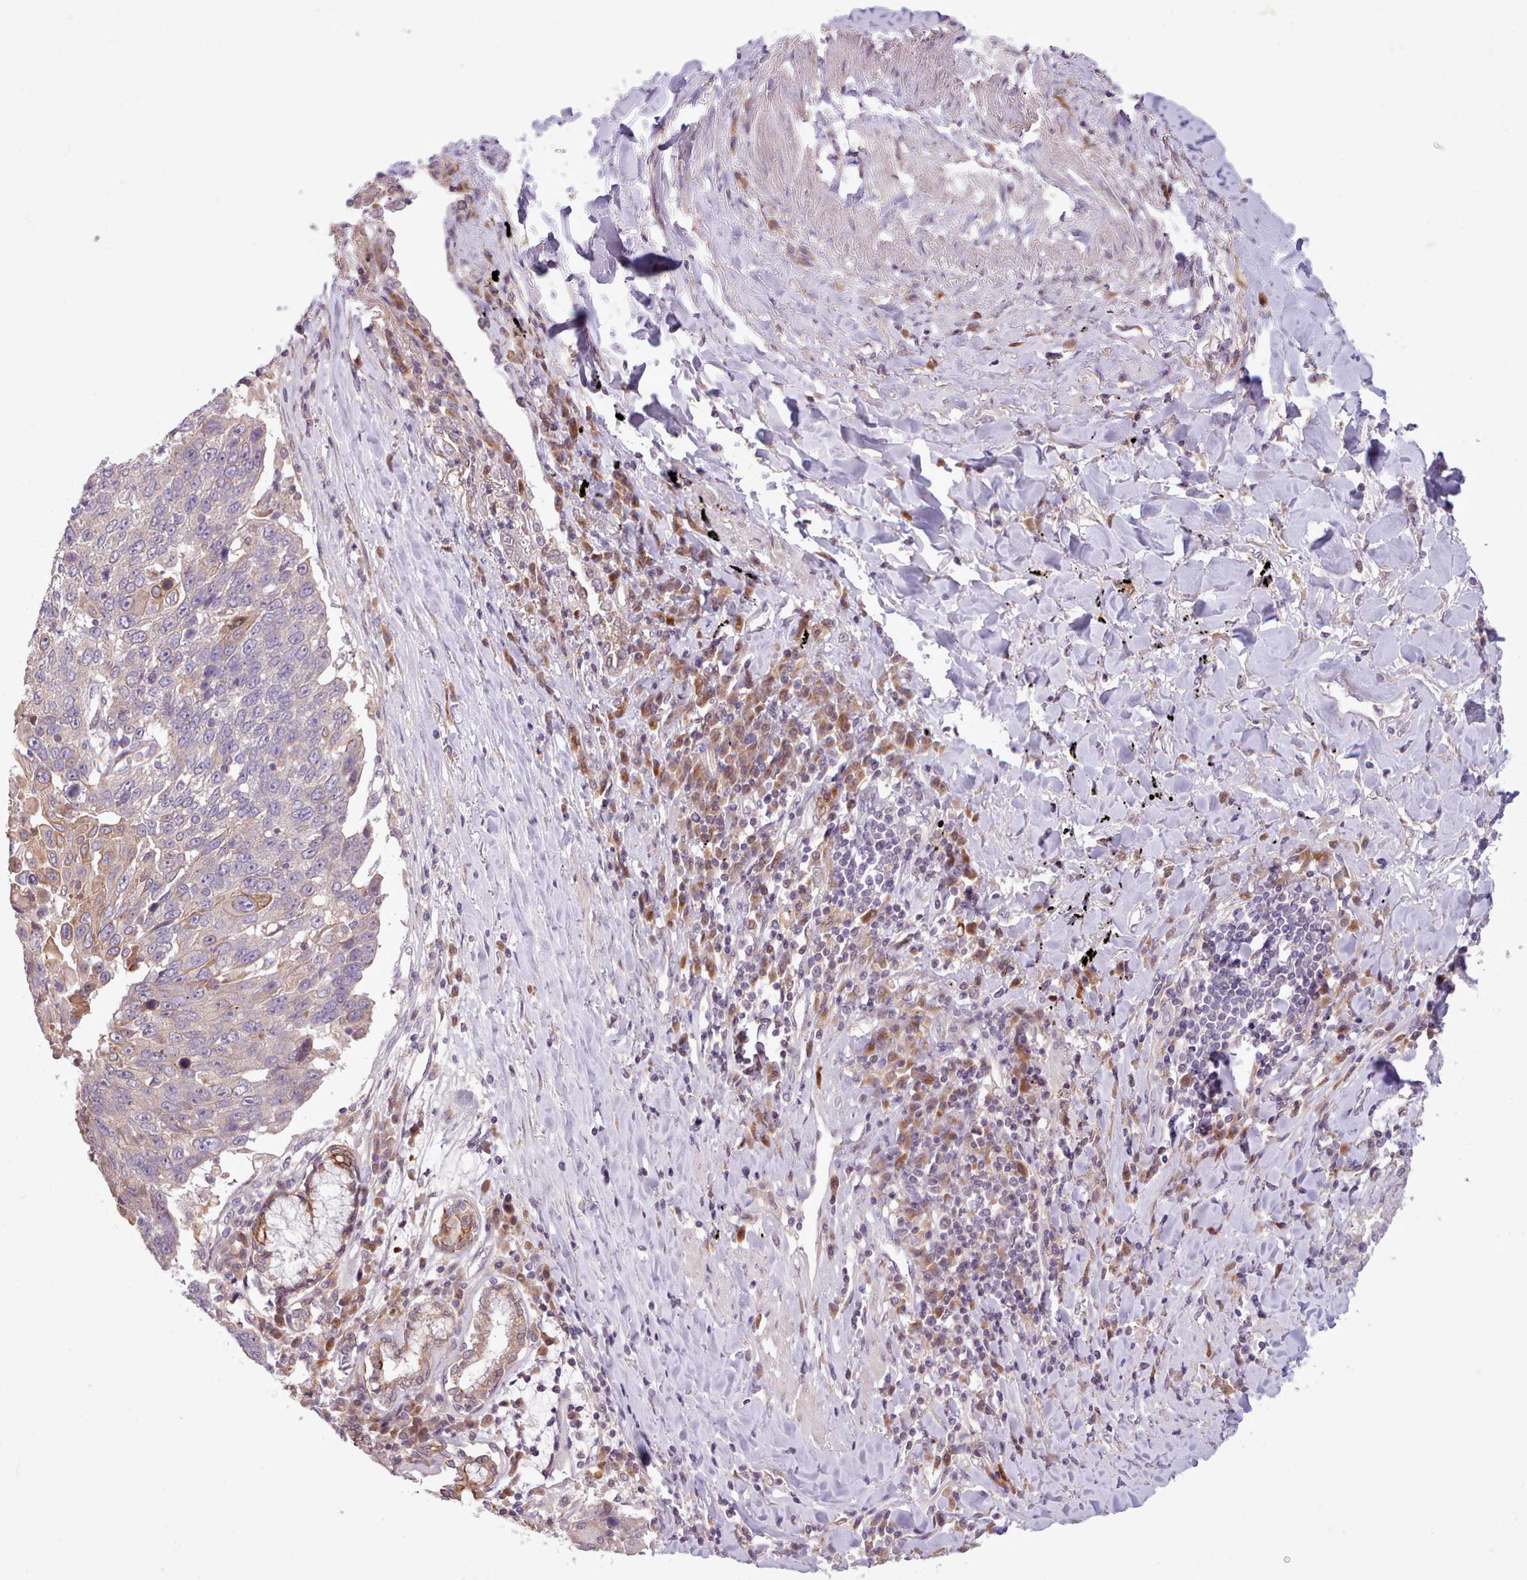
{"staining": {"intensity": "moderate", "quantity": "<25%", "location": "cytoplasmic/membranous"}, "tissue": "lung cancer", "cell_type": "Tumor cells", "image_type": "cancer", "snomed": [{"axis": "morphology", "description": "Squamous cell carcinoma, NOS"}, {"axis": "topography", "description": "Lung"}], "caption": "This image exhibits immunohistochemistry (IHC) staining of human lung cancer, with low moderate cytoplasmic/membranous positivity in about <25% of tumor cells.", "gene": "NMRK1", "patient": {"sex": "male", "age": 66}}